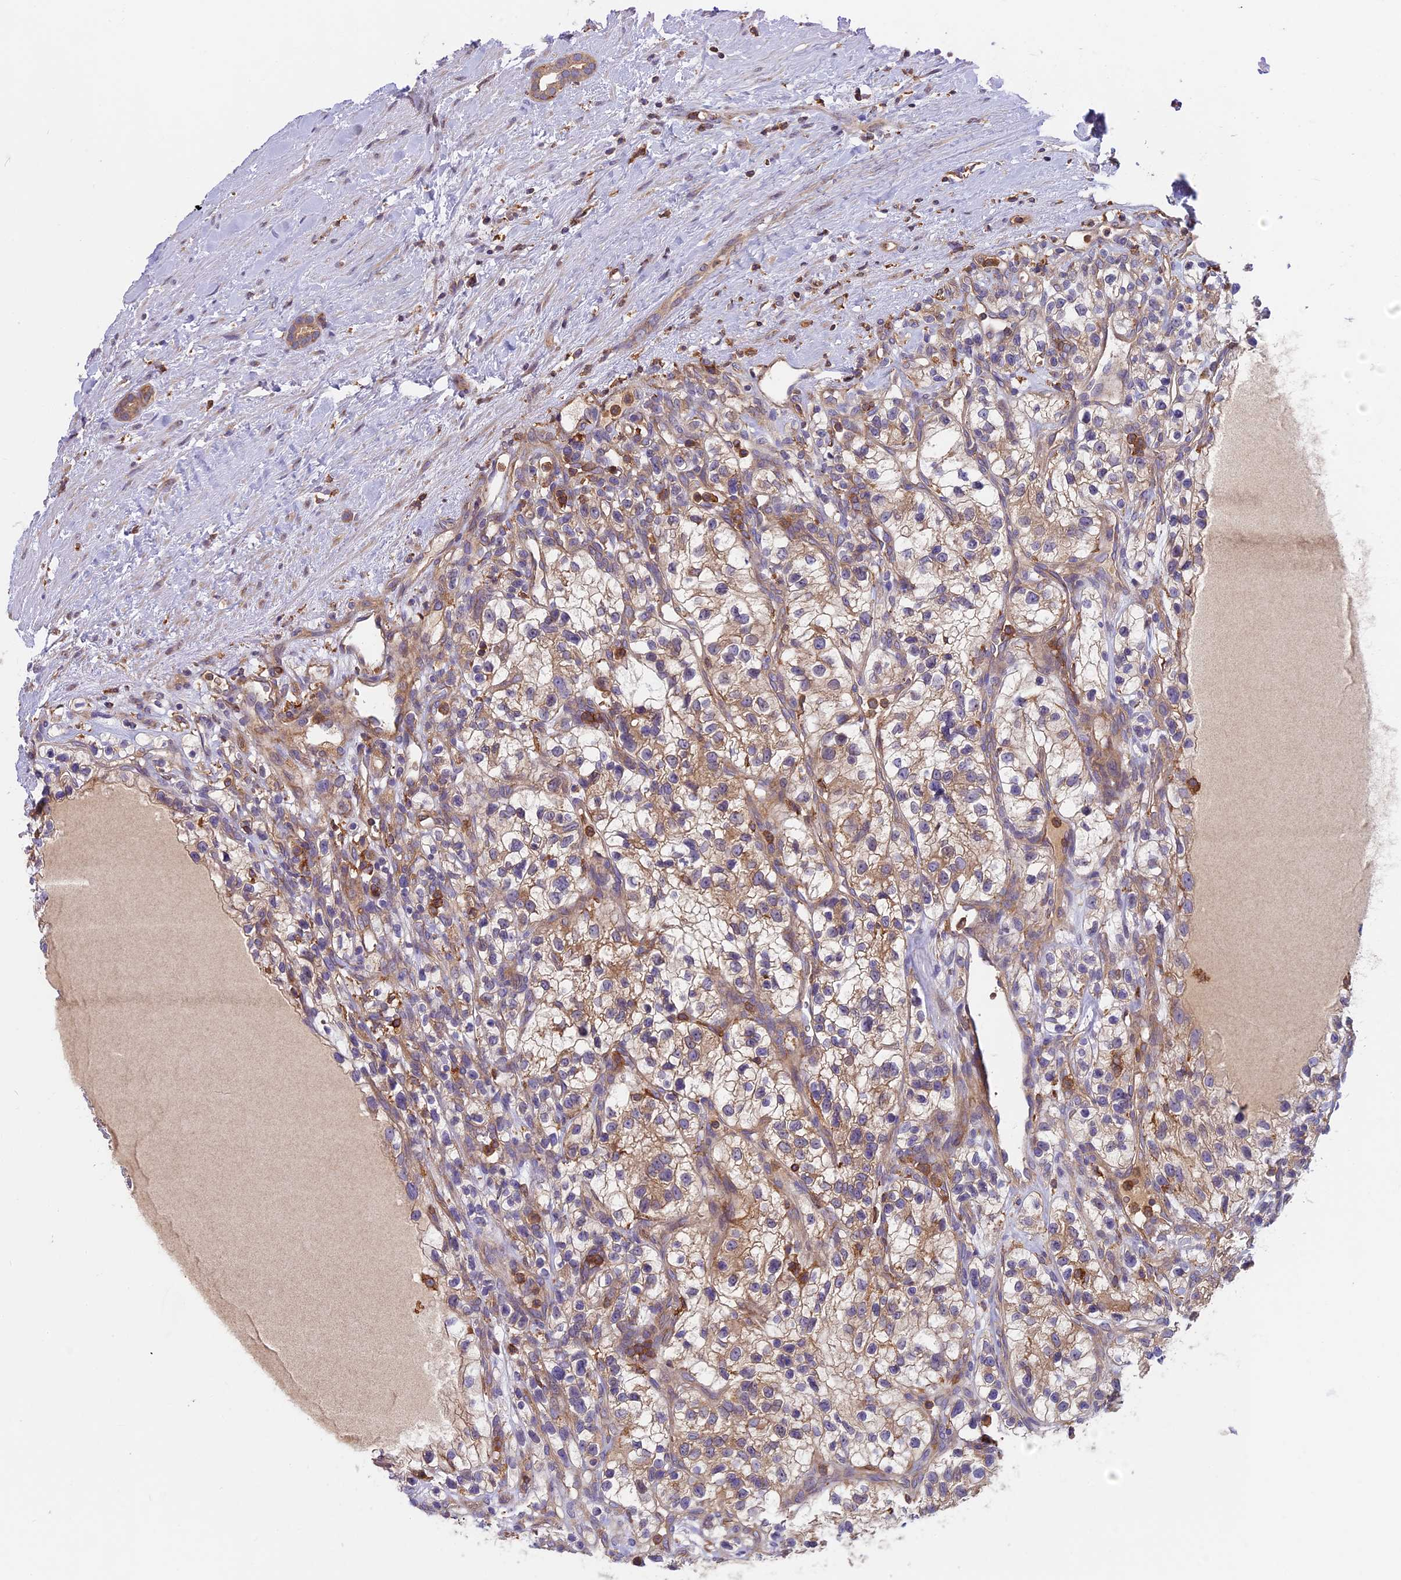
{"staining": {"intensity": "moderate", "quantity": "25%-75%", "location": "cytoplasmic/membranous"}, "tissue": "renal cancer", "cell_type": "Tumor cells", "image_type": "cancer", "snomed": [{"axis": "morphology", "description": "Adenocarcinoma, NOS"}, {"axis": "topography", "description": "Kidney"}], "caption": "IHC histopathology image of neoplastic tissue: adenocarcinoma (renal) stained using IHC exhibits medium levels of moderate protein expression localized specifically in the cytoplasmic/membranous of tumor cells, appearing as a cytoplasmic/membranous brown color.", "gene": "MYO9B", "patient": {"sex": "female", "age": 57}}